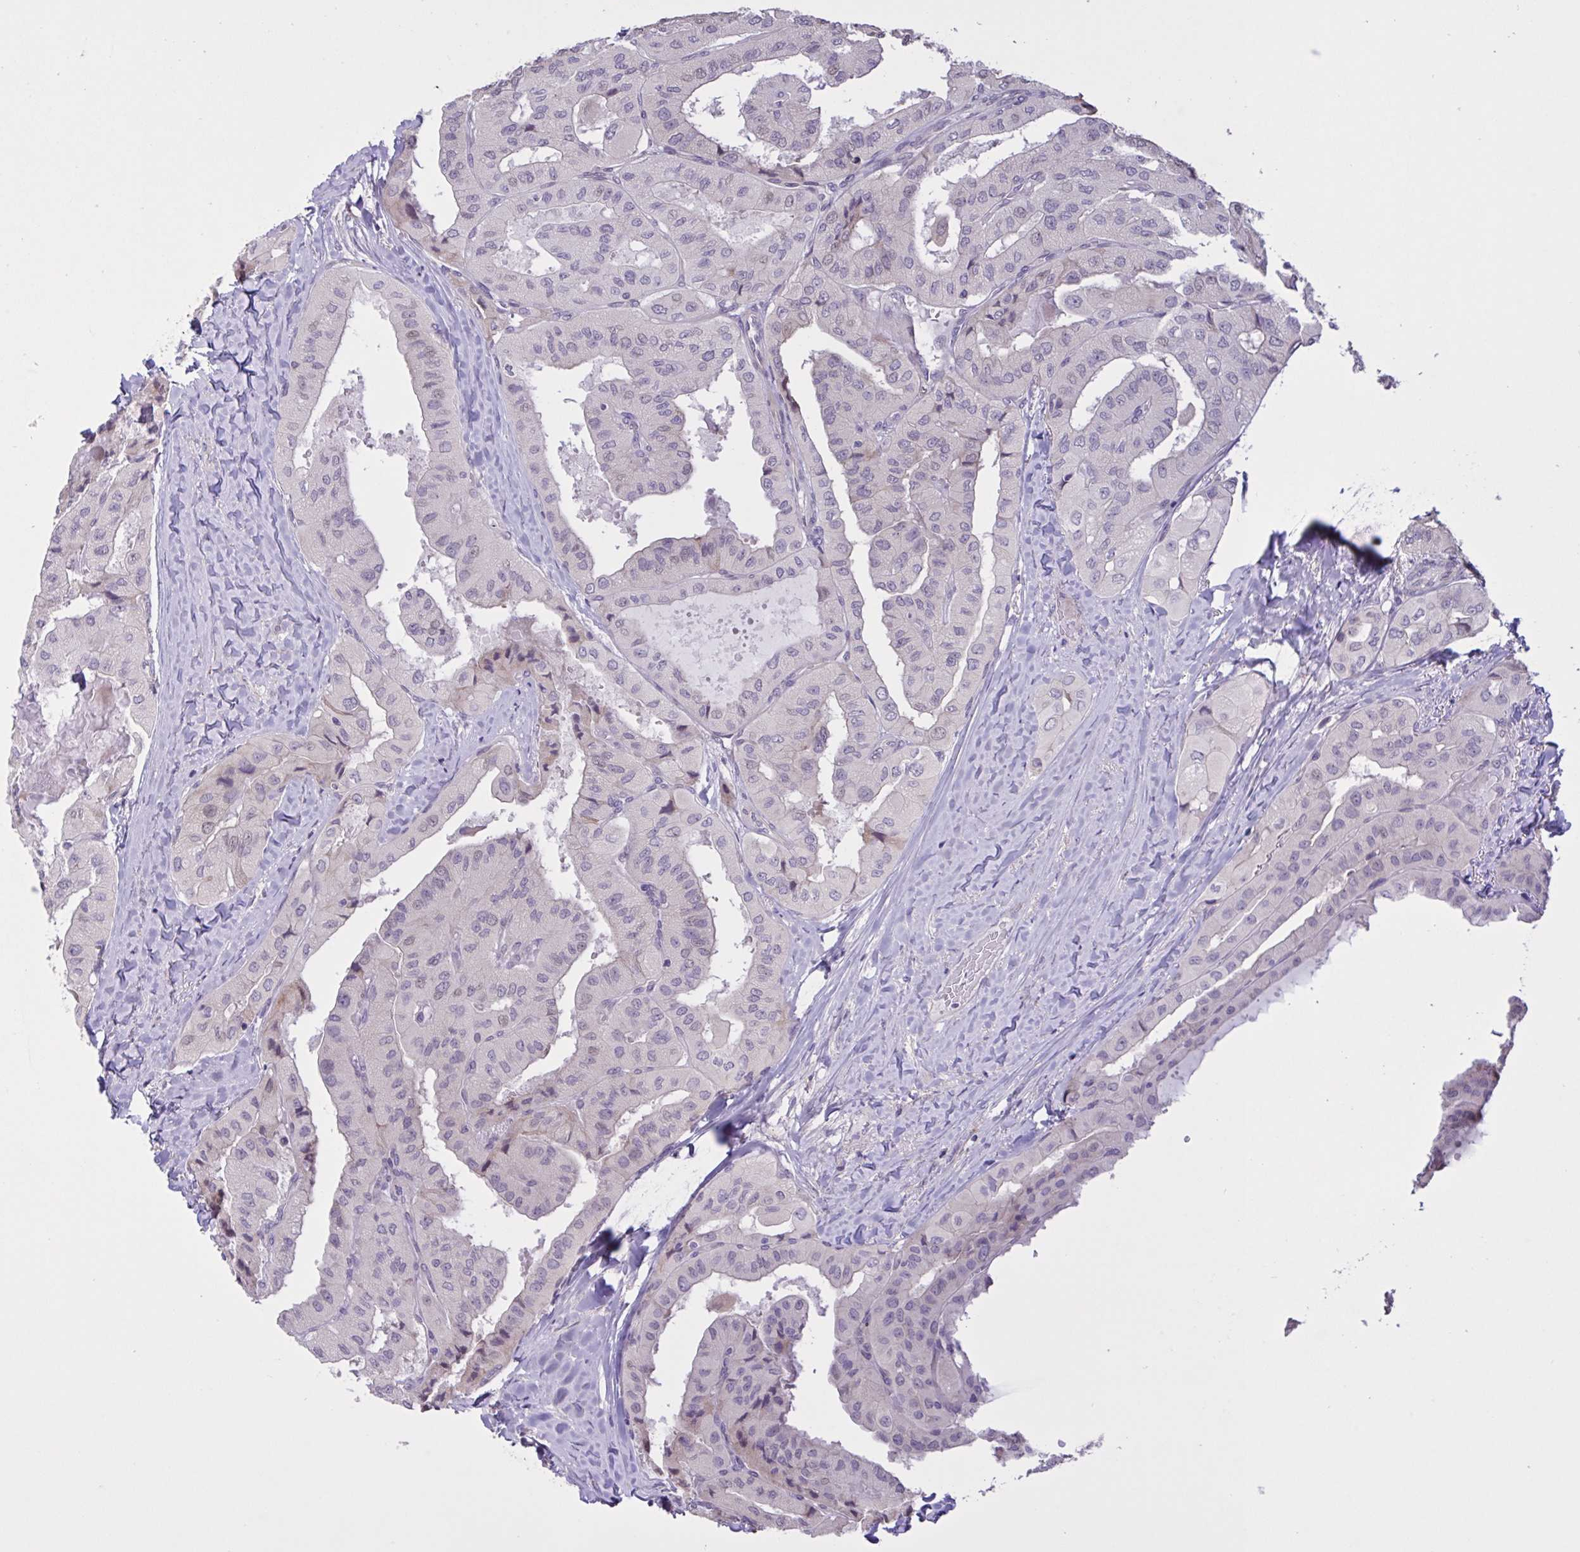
{"staining": {"intensity": "negative", "quantity": "none", "location": "none"}, "tissue": "thyroid cancer", "cell_type": "Tumor cells", "image_type": "cancer", "snomed": [{"axis": "morphology", "description": "Normal tissue, NOS"}, {"axis": "morphology", "description": "Papillary adenocarcinoma, NOS"}, {"axis": "topography", "description": "Thyroid gland"}], "caption": "The micrograph reveals no significant staining in tumor cells of papillary adenocarcinoma (thyroid).", "gene": "MRGPRX2", "patient": {"sex": "female", "age": 59}}